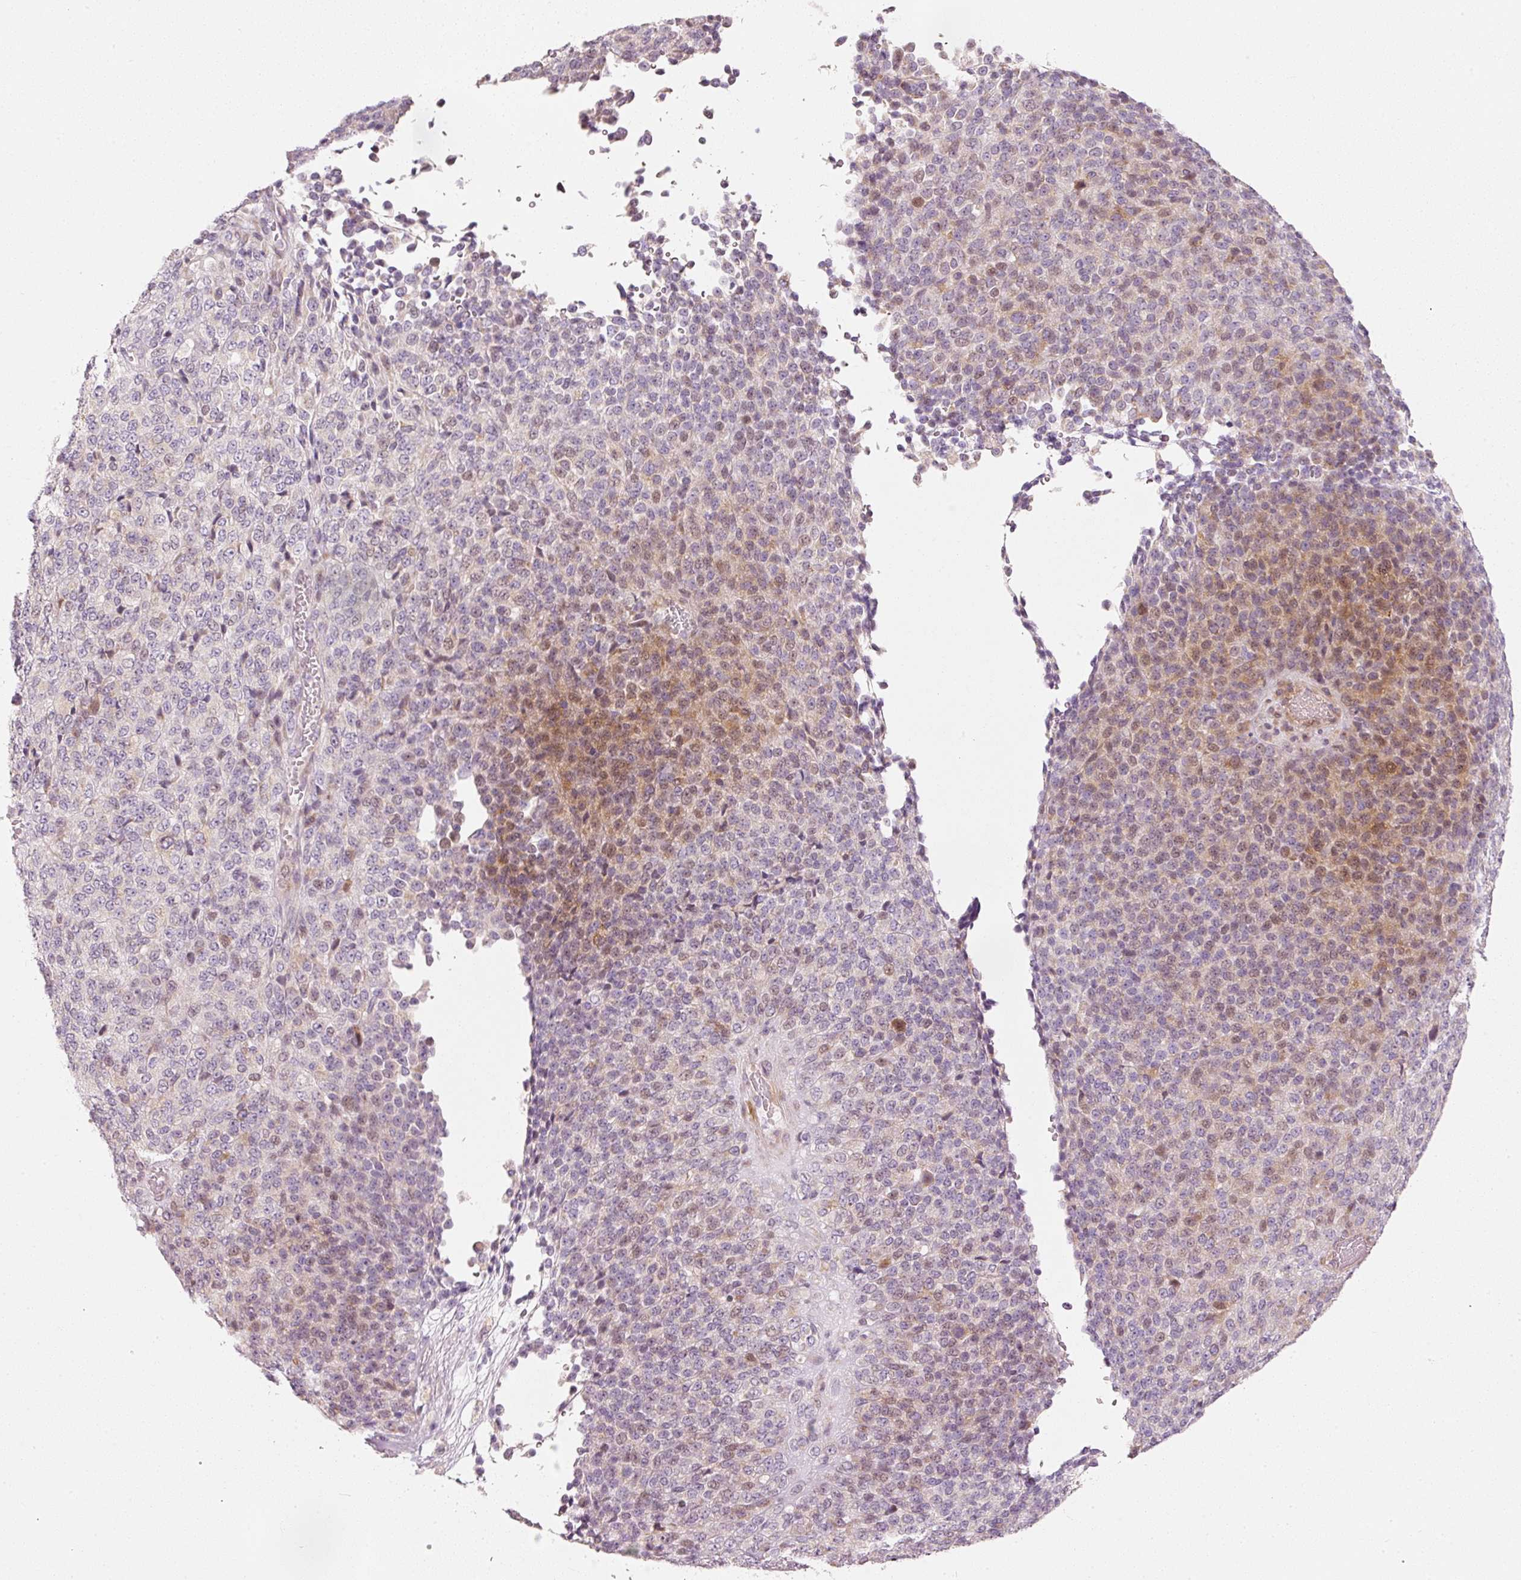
{"staining": {"intensity": "weak", "quantity": "25%-75%", "location": "nuclear"}, "tissue": "melanoma", "cell_type": "Tumor cells", "image_type": "cancer", "snomed": [{"axis": "morphology", "description": "Malignant melanoma, Metastatic site"}, {"axis": "topography", "description": "Brain"}], "caption": "There is low levels of weak nuclear positivity in tumor cells of malignant melanoma (metastatic site), as demonstrated by immunohistochemical staining (brown color).", "gene": "SLC20A1", "patient": {"sex": "female", "age": 56}}